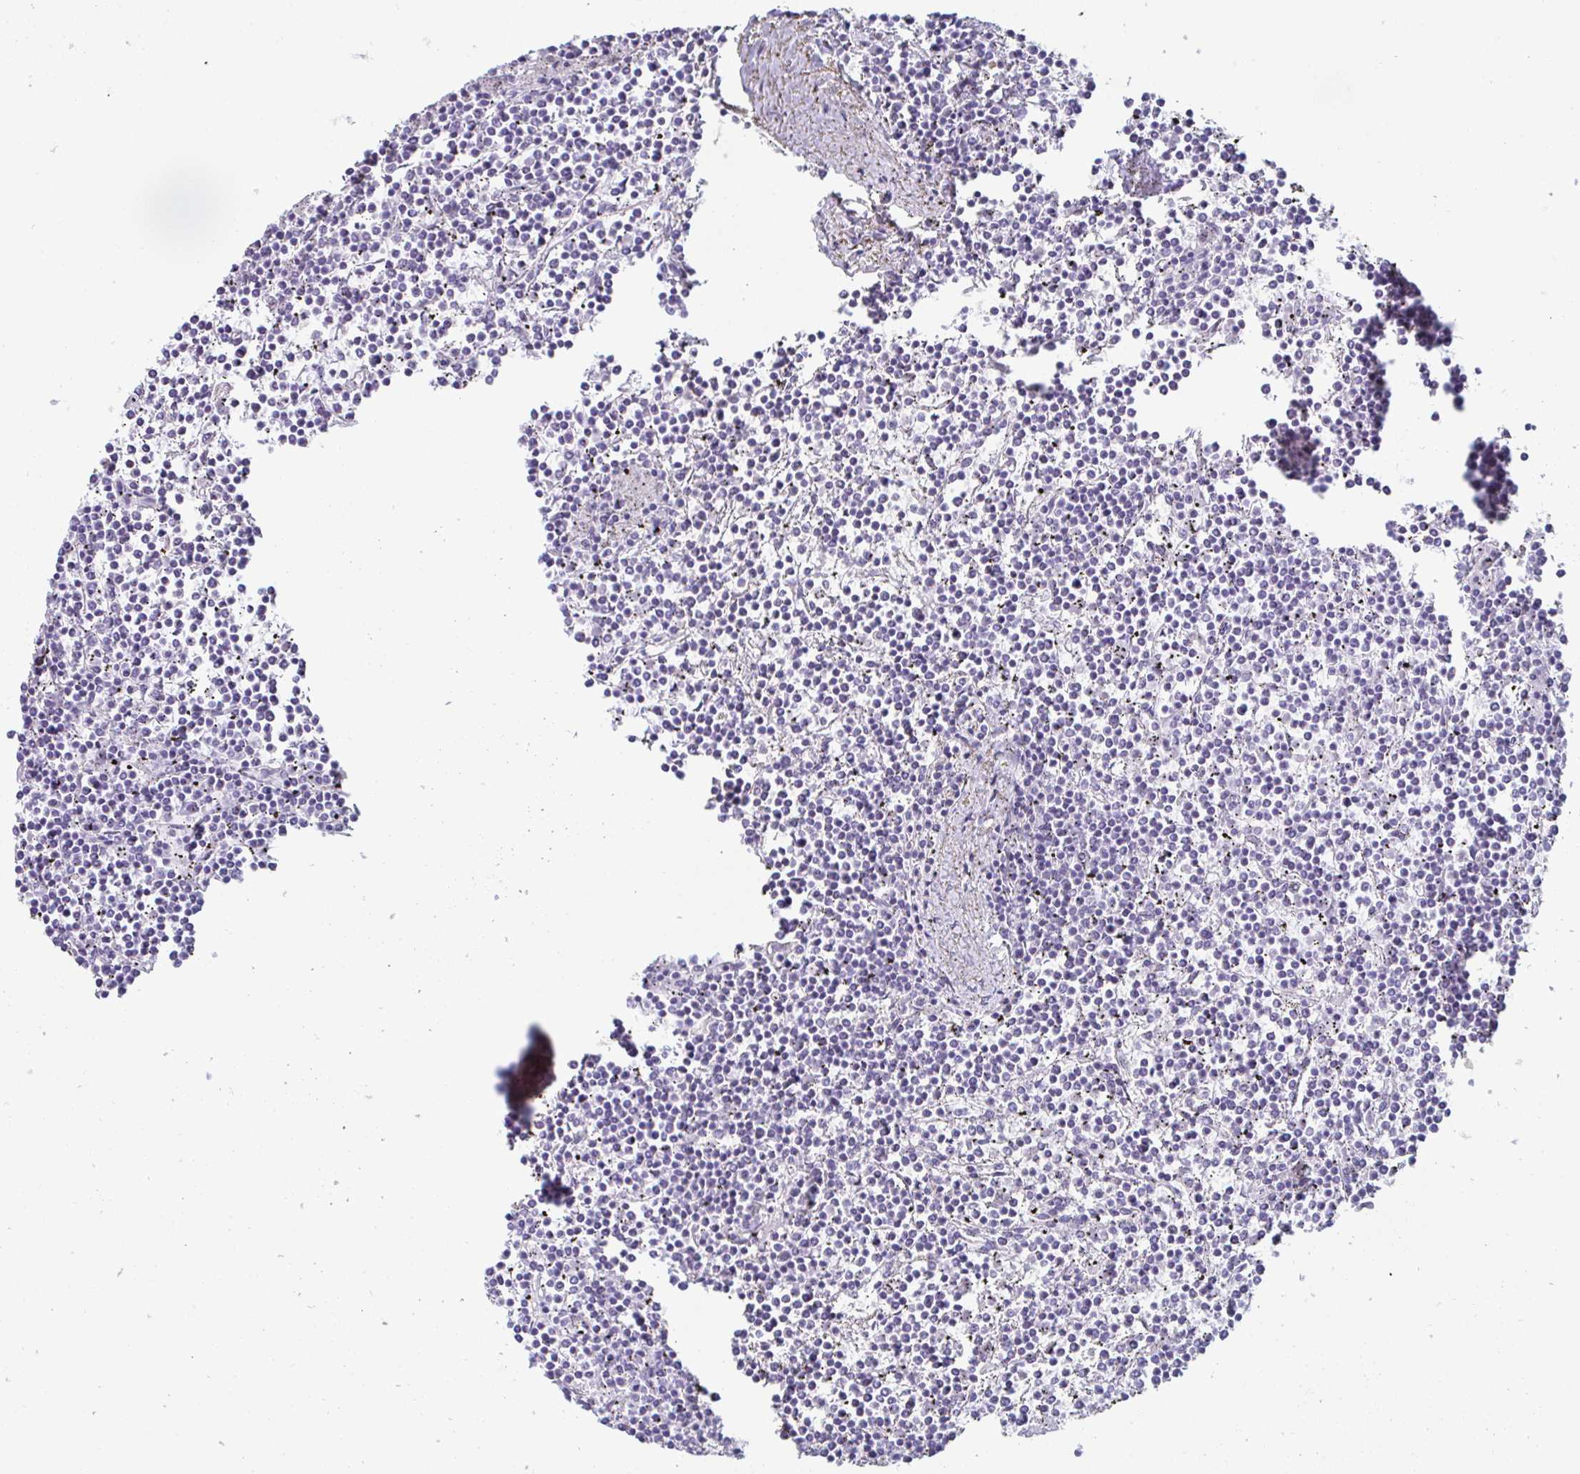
{"staining": {"intensity": "negative", "quantity": "none", "location": "none"}, "tissue": "lymphoma", "cell_type": "Tumor cells", "image_type": "cancer", "snomed": [{"axis": "morphology", "description": "Malignant lymphoma, non-Hodgkin's type, Low grade"}, {"axis": "topography", "description": "Spleen"}], "caption": "The immunohistochemistry (IHC) image has no significant positivity in tumor cells of lymphoma tissue.", "gene": "CREG2", "patient": {"sex": "female", "age": 19}}